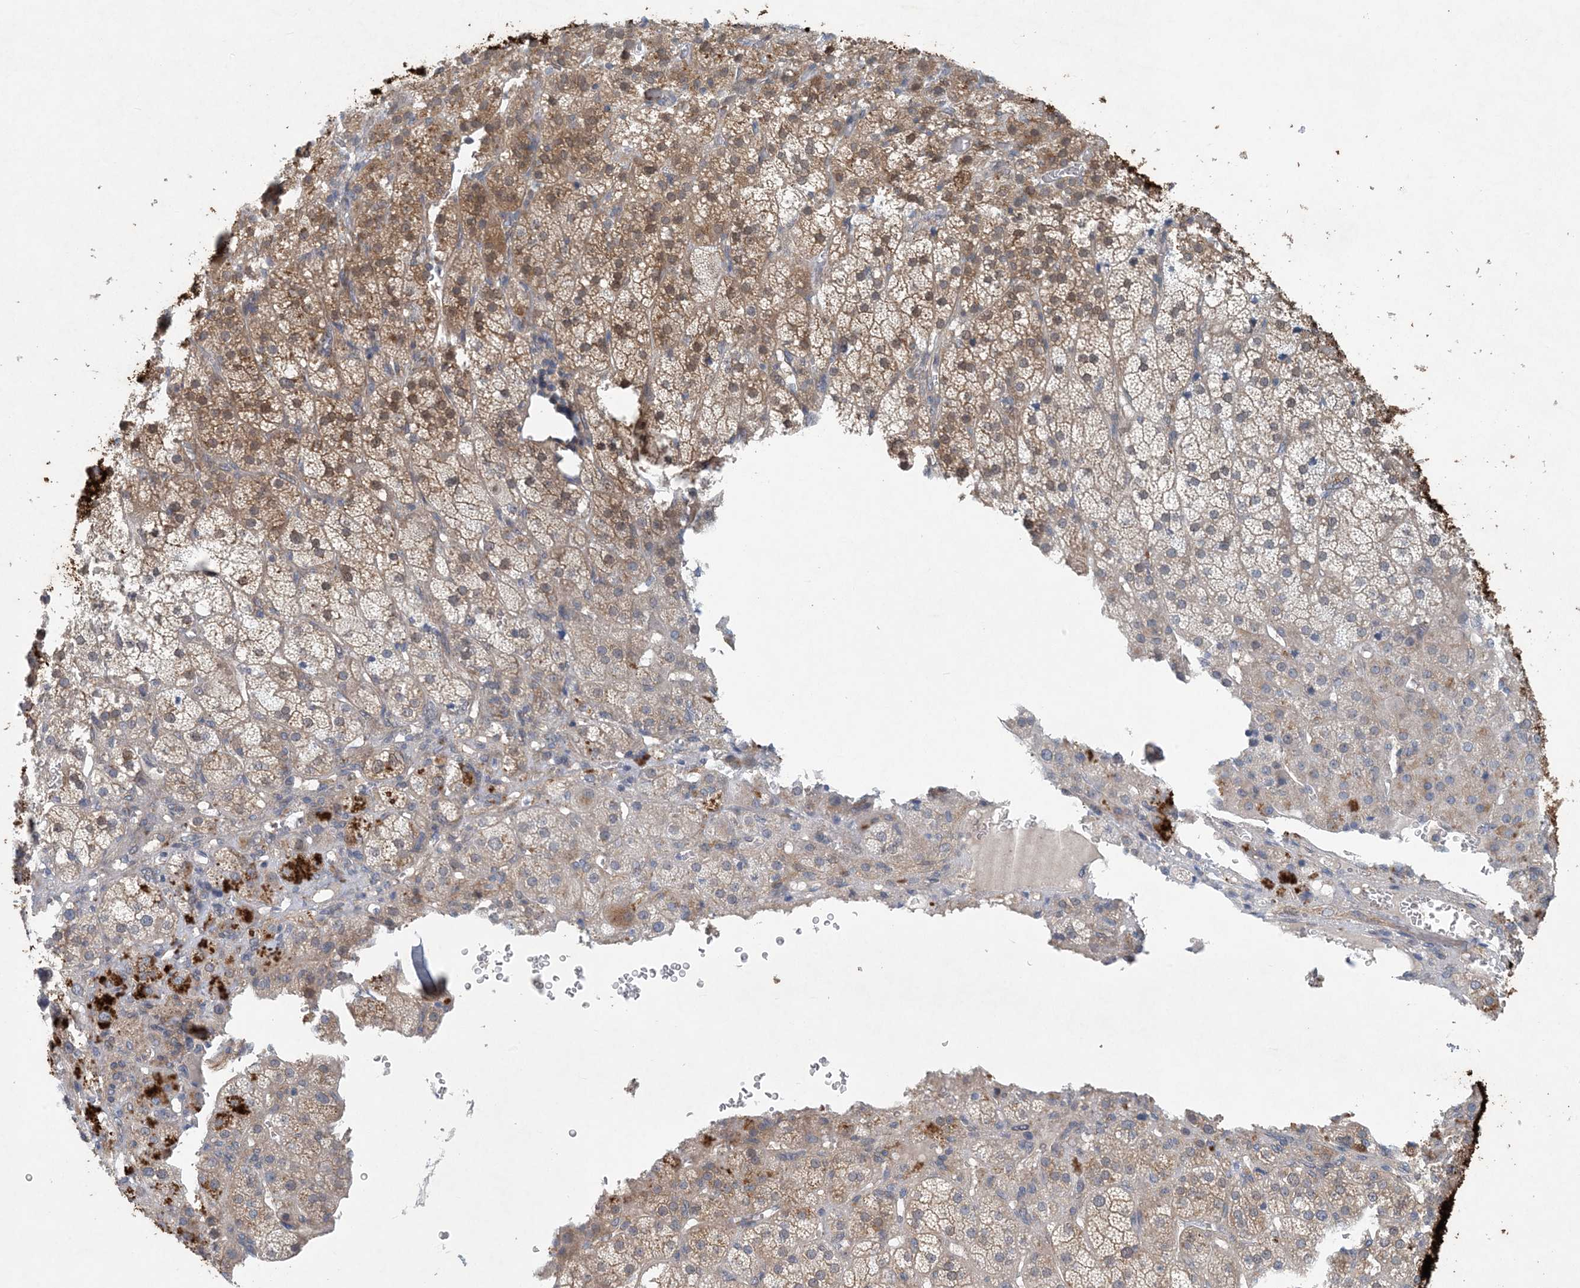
{"staining": {"intensity": "moderate", "quantity": "25%-75%", "location": "cytoplasmic/membranous"}, "tissue": "adrenal gland", "cell_type": "Glandular cells", "image_type": "normal", "snomed": [{"axis": "morphology", "description": "Normal tissue, NOS"}, {"axis": "topography", "description": "Adrenal gland"}], "caption": "Human adrenal gland stained for a protein (brown) demonstrates moderate cytoplasmic/membranous positive staining in about 25%-75% of glandular cells.", "gene": "HIKESHI", "patient": {"sex": "female", "age": 57}}